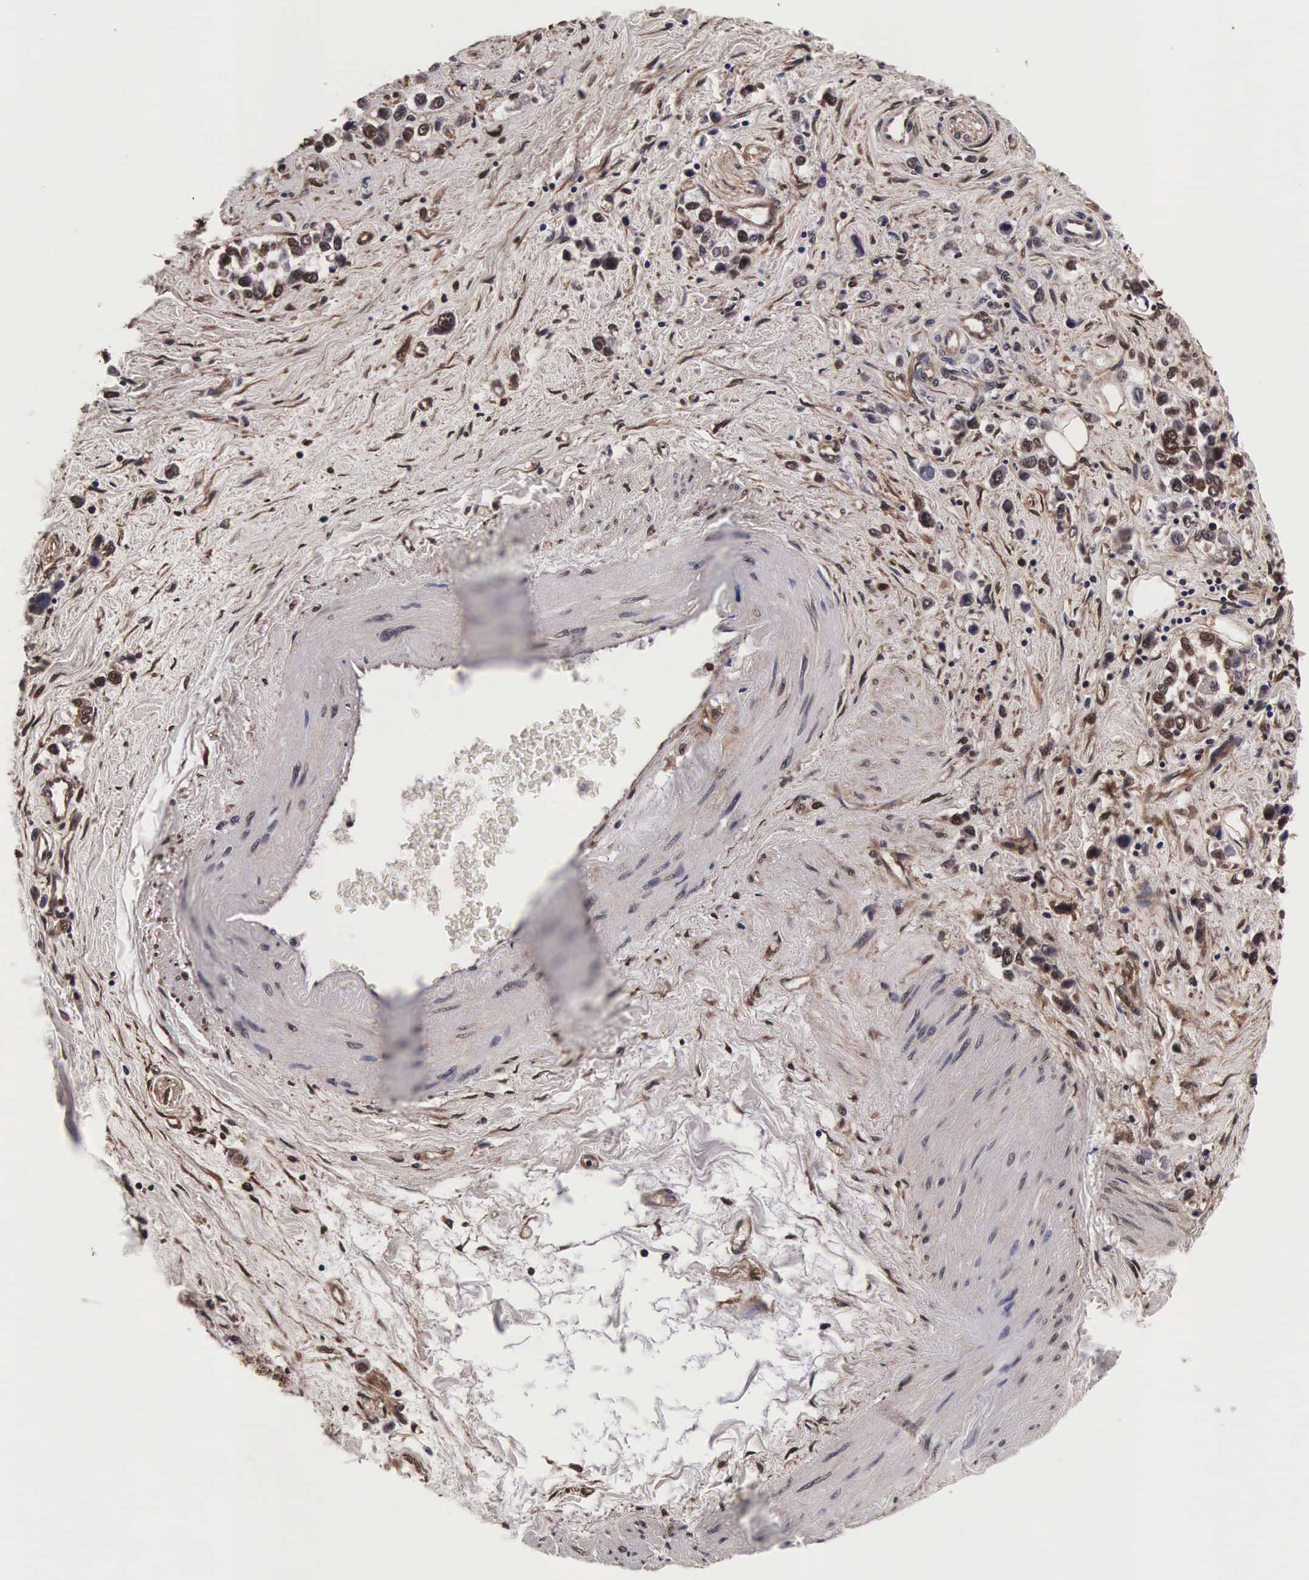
{"staining": {"intensity": "strong", "quantity": ">75%", "location": "cytoplasmic/membranous,nuclear"}, "tissue": "stomach cancer", "cell_type": "Tumor cells", "image_type": "cancer", "snomed": [{"axis": "morphology", "description": "Adenocarcinoma, NOS"}, {"axis": "topography", "description": "Stomach, upper"}], "caption": "Immunohistochemistry (IHC) of human stomach adenocarcinoma exhibits high levels of strong cytoplasmic/membranous and nuclear positivity in approximately >75% of tumor cells.", "gene": "TECPR2", "patient": {"sex": "male", "age": 76}}